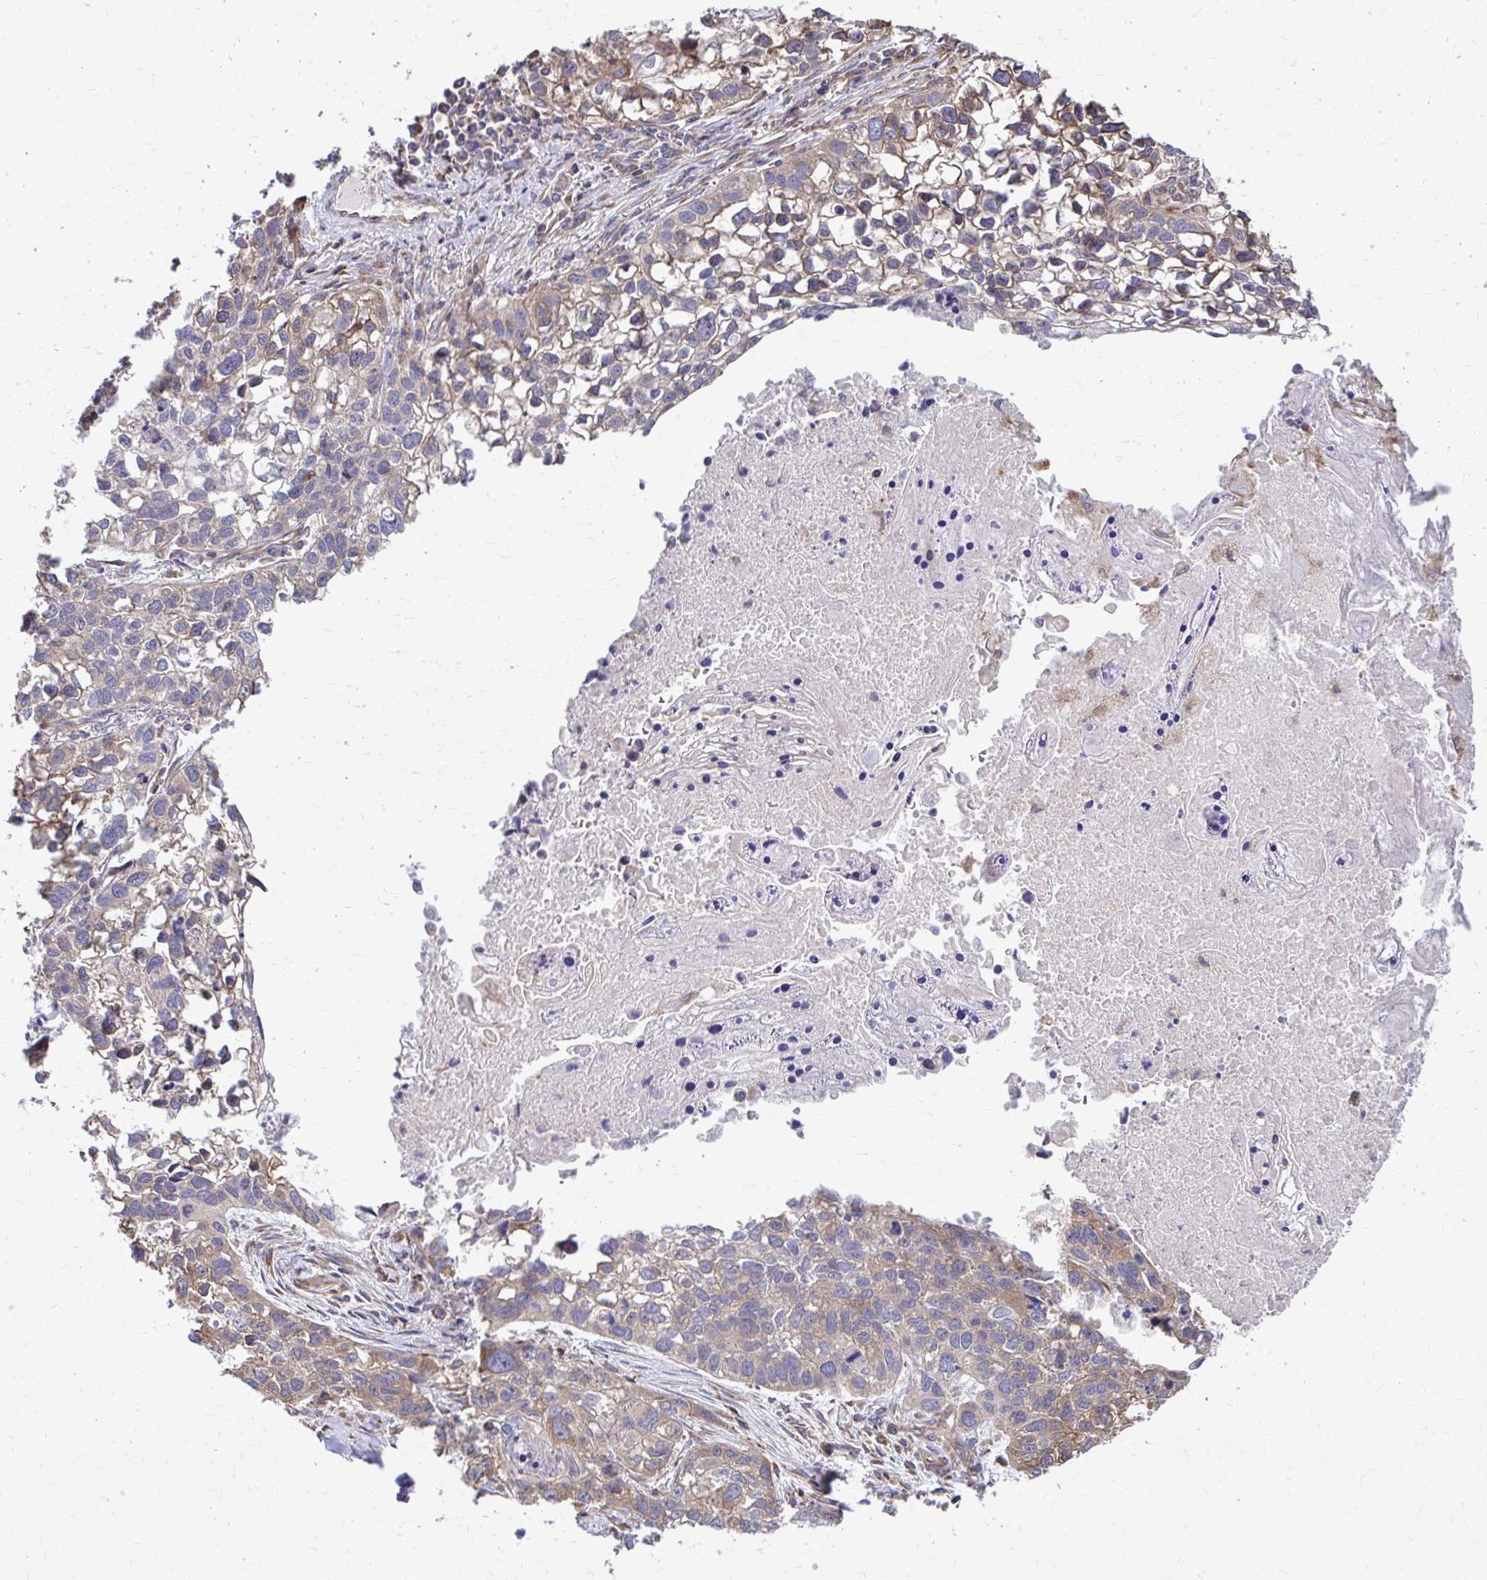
{"staining": {"intensity": "weak", "quantity": "25%-75%", "location": "cytoplasmic/membranous"}, "tissue": "lung cancer", "cell_type": "Tumor cells", "image_type": "cancer", "snomed": [{"axis": "morphology", "description": "Squamous cell carcinoma, NOS"}, {"axis": "topography", "description": "Lung"}], "caption": "Protein staining shows weak cytoplasmic/membranous staining in about 25%-75% of tumor cells in squamous cell carcinoma (lung).", "gene": "ZNF778", "patient": {"sex": "male", "age": 74}}